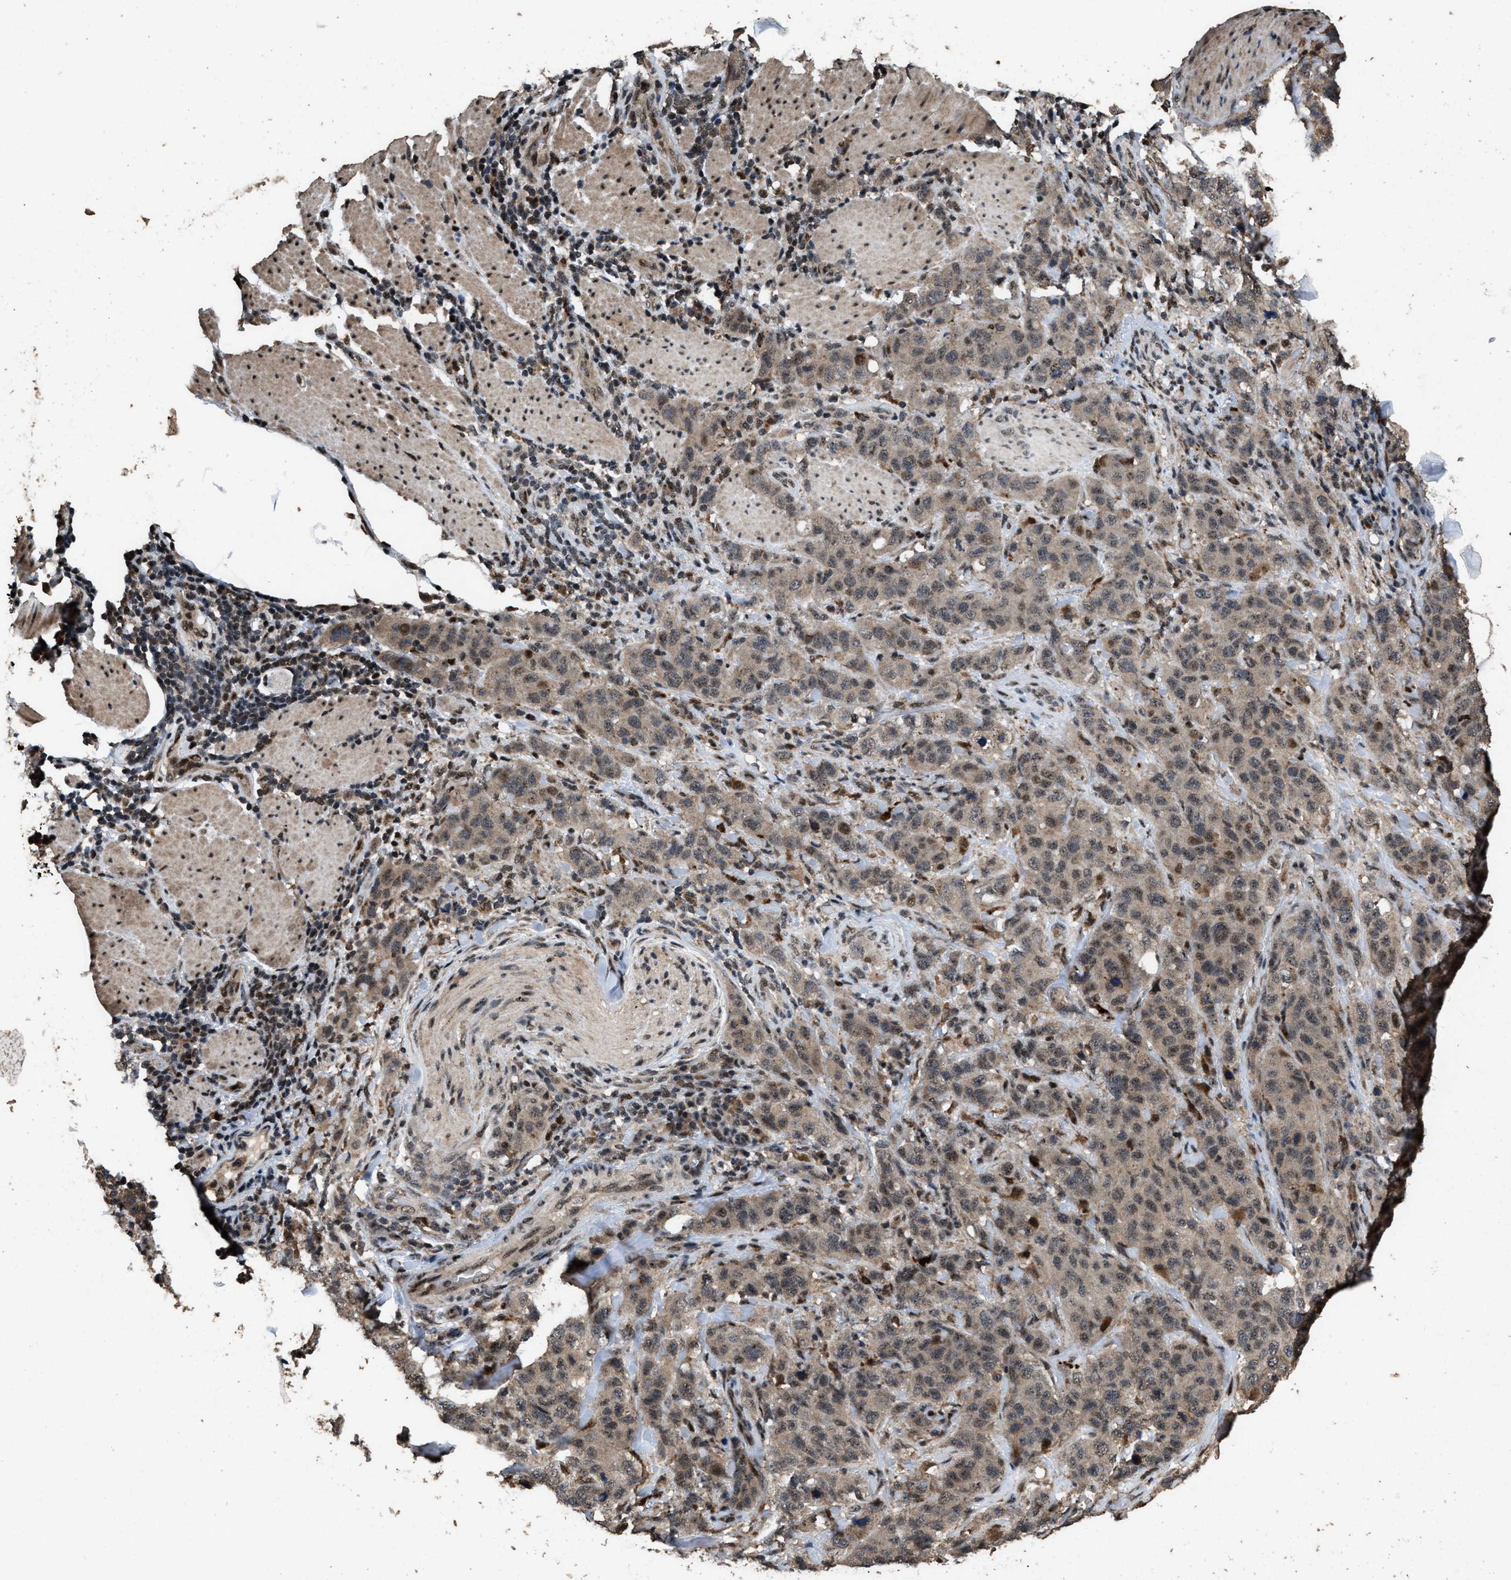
{"staining": {"intensity": "weak", "quantity": ">75%", "location": "cytoplasmic/membranous"}, "tissue": "stomach cancer", "cell_type": "Tumor cells", "image_type": "cancer", "snomed": [{"axis": "morphology", "description": "Adenocarcinoma, NOS"}, {"axis": "topography", "description": "Stomach"}], "caption": "A low amount of weak cytoplasmic/membranous staining is appreciated in about >75% of tumor cells in stomach adenocarcinoma tissue.", "gene": "HAUS6", "patient": {"sex": "male", "age": 48}}